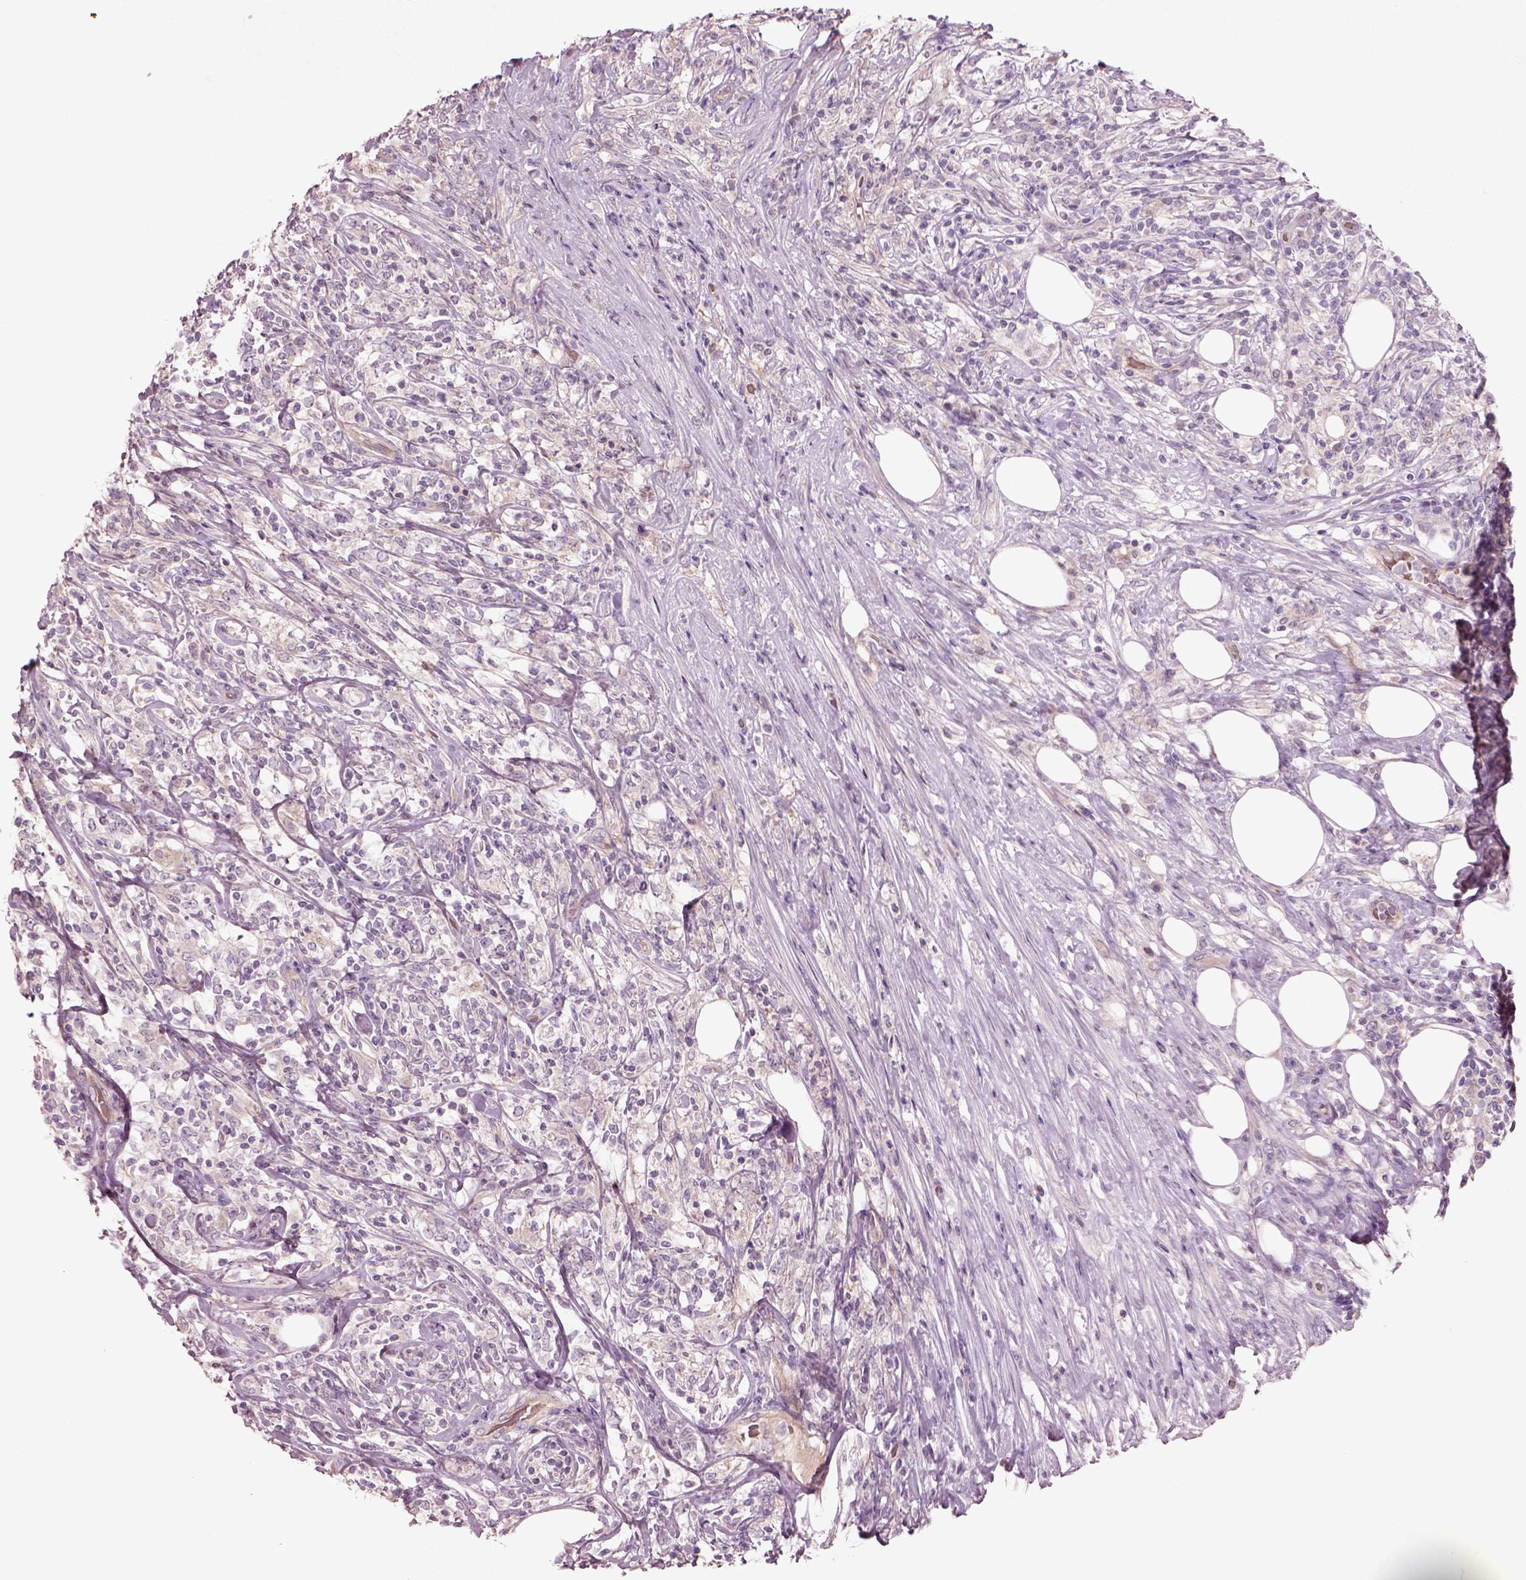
{"staining": {"intensity": "negative", "quantity": "none", "location": "none"}, "tissue": "lymphoma", "cell_type": "Tumor cells", "image_type": "cancer", "snomed": [{"axis": "morphology", "description": "Malignant lymphoma, non-Hodgkin's type, High grade"}, {"axis": "topography", "description": "Lymph node"}], "caption": "DAB (3,3'-diaminobenzidine) immunohistochemical staining of malignant lymphoma, non-Hodgkin's type (high-grade) demonstrates no significant expression in tumor cells.", "gene": "DUOXA2", "patient": {"sex": "female", "age": 84}}